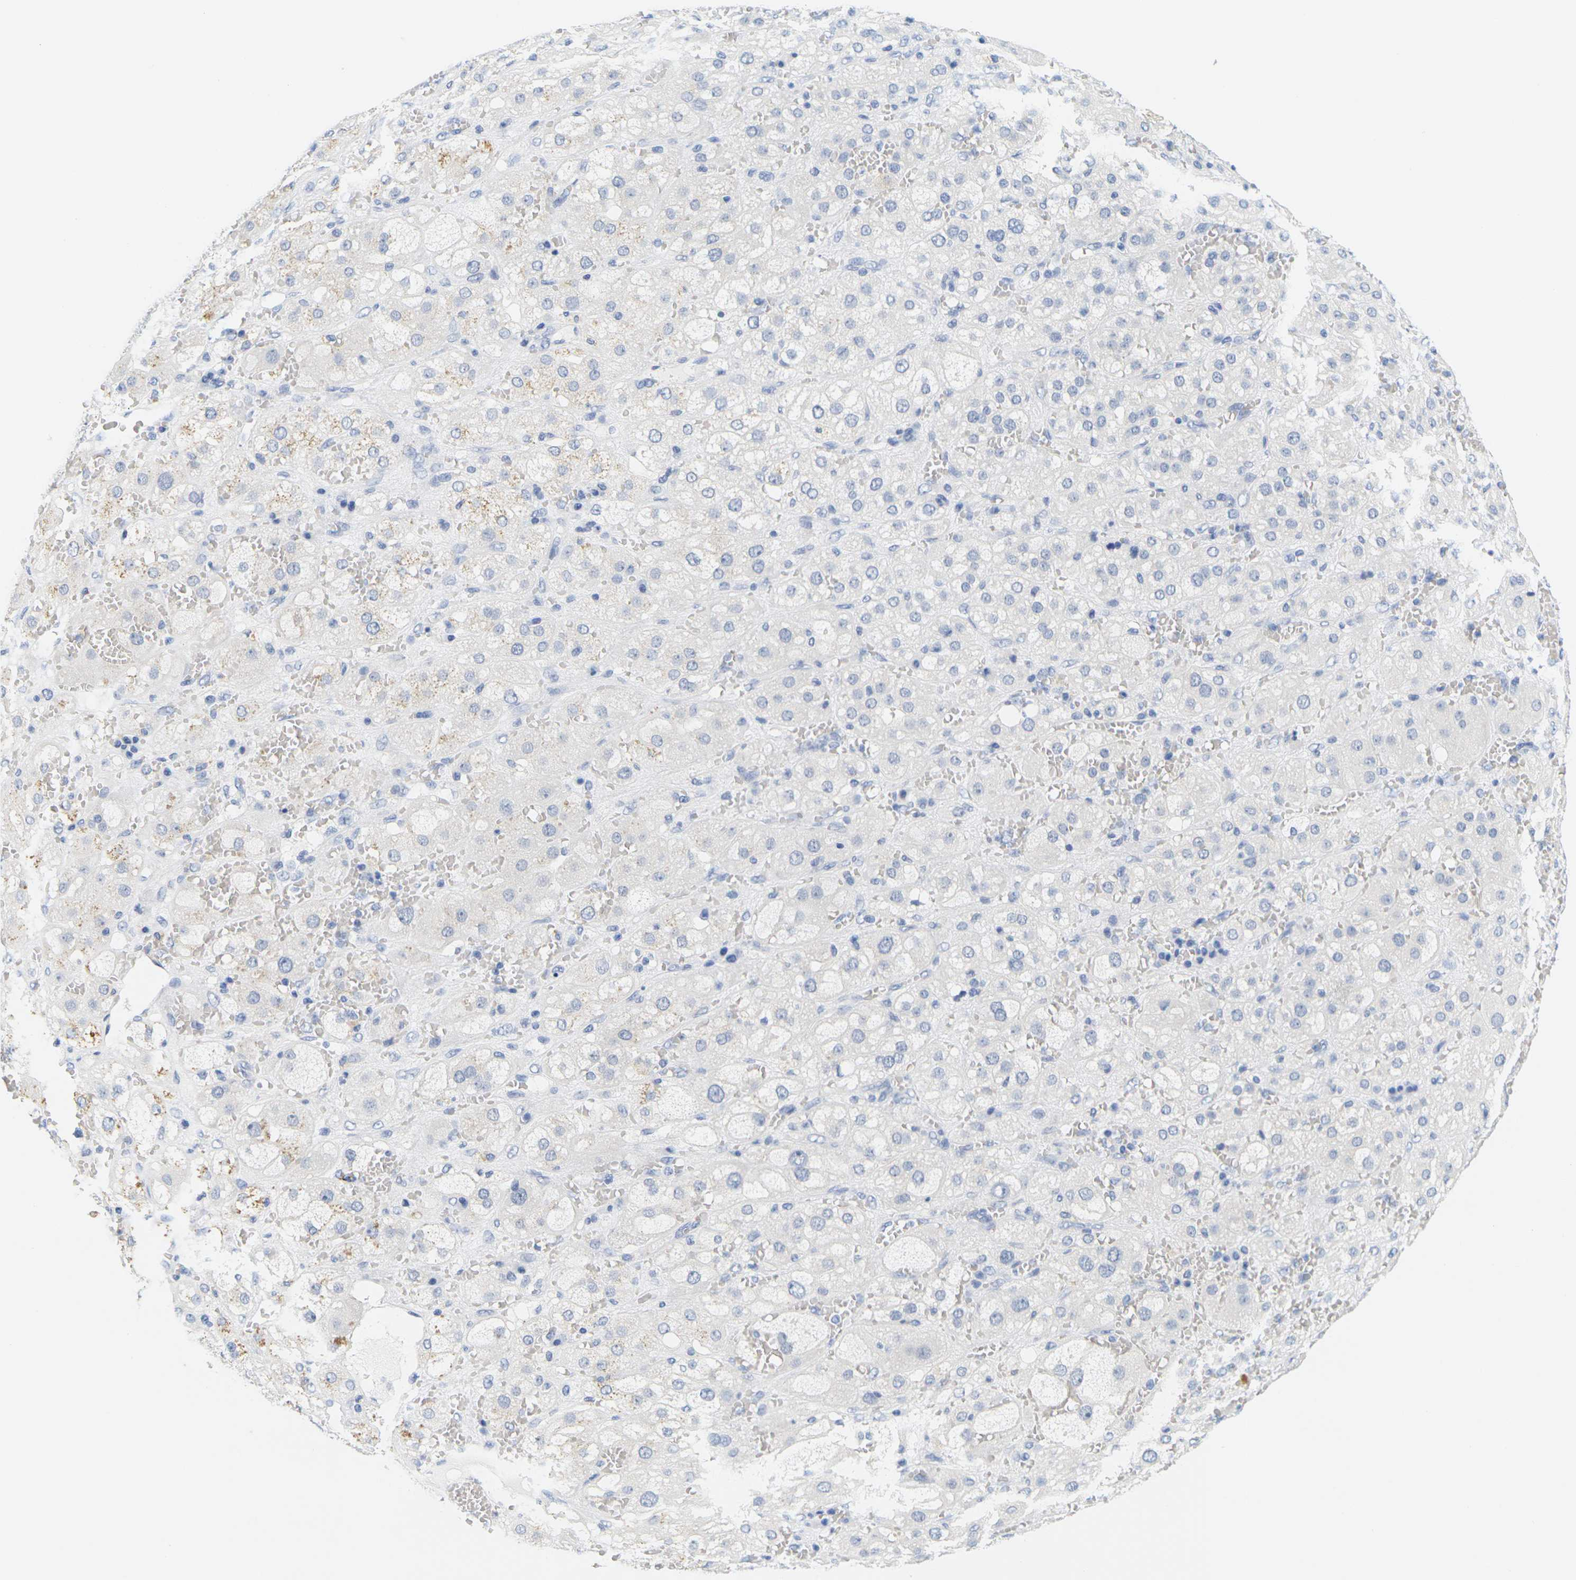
{"staining": {"intensity": "negative", "quantity": "none", "location": "none"}, "tissue": "adrenal gland", "cell_type": "Glandular cells", "image_type": "normal", "snomed": [{"axis": "morphology", "description": "Normal tissue, NOS"}, {"axis": "topography", "description": "Adrenal gland"}], "caption": "Human adrenal gland stained for a protein using IHC demonstrates no expression in glandular cells.", "gene": "HLA", "patient": {"sex": "female", "age": 47}}